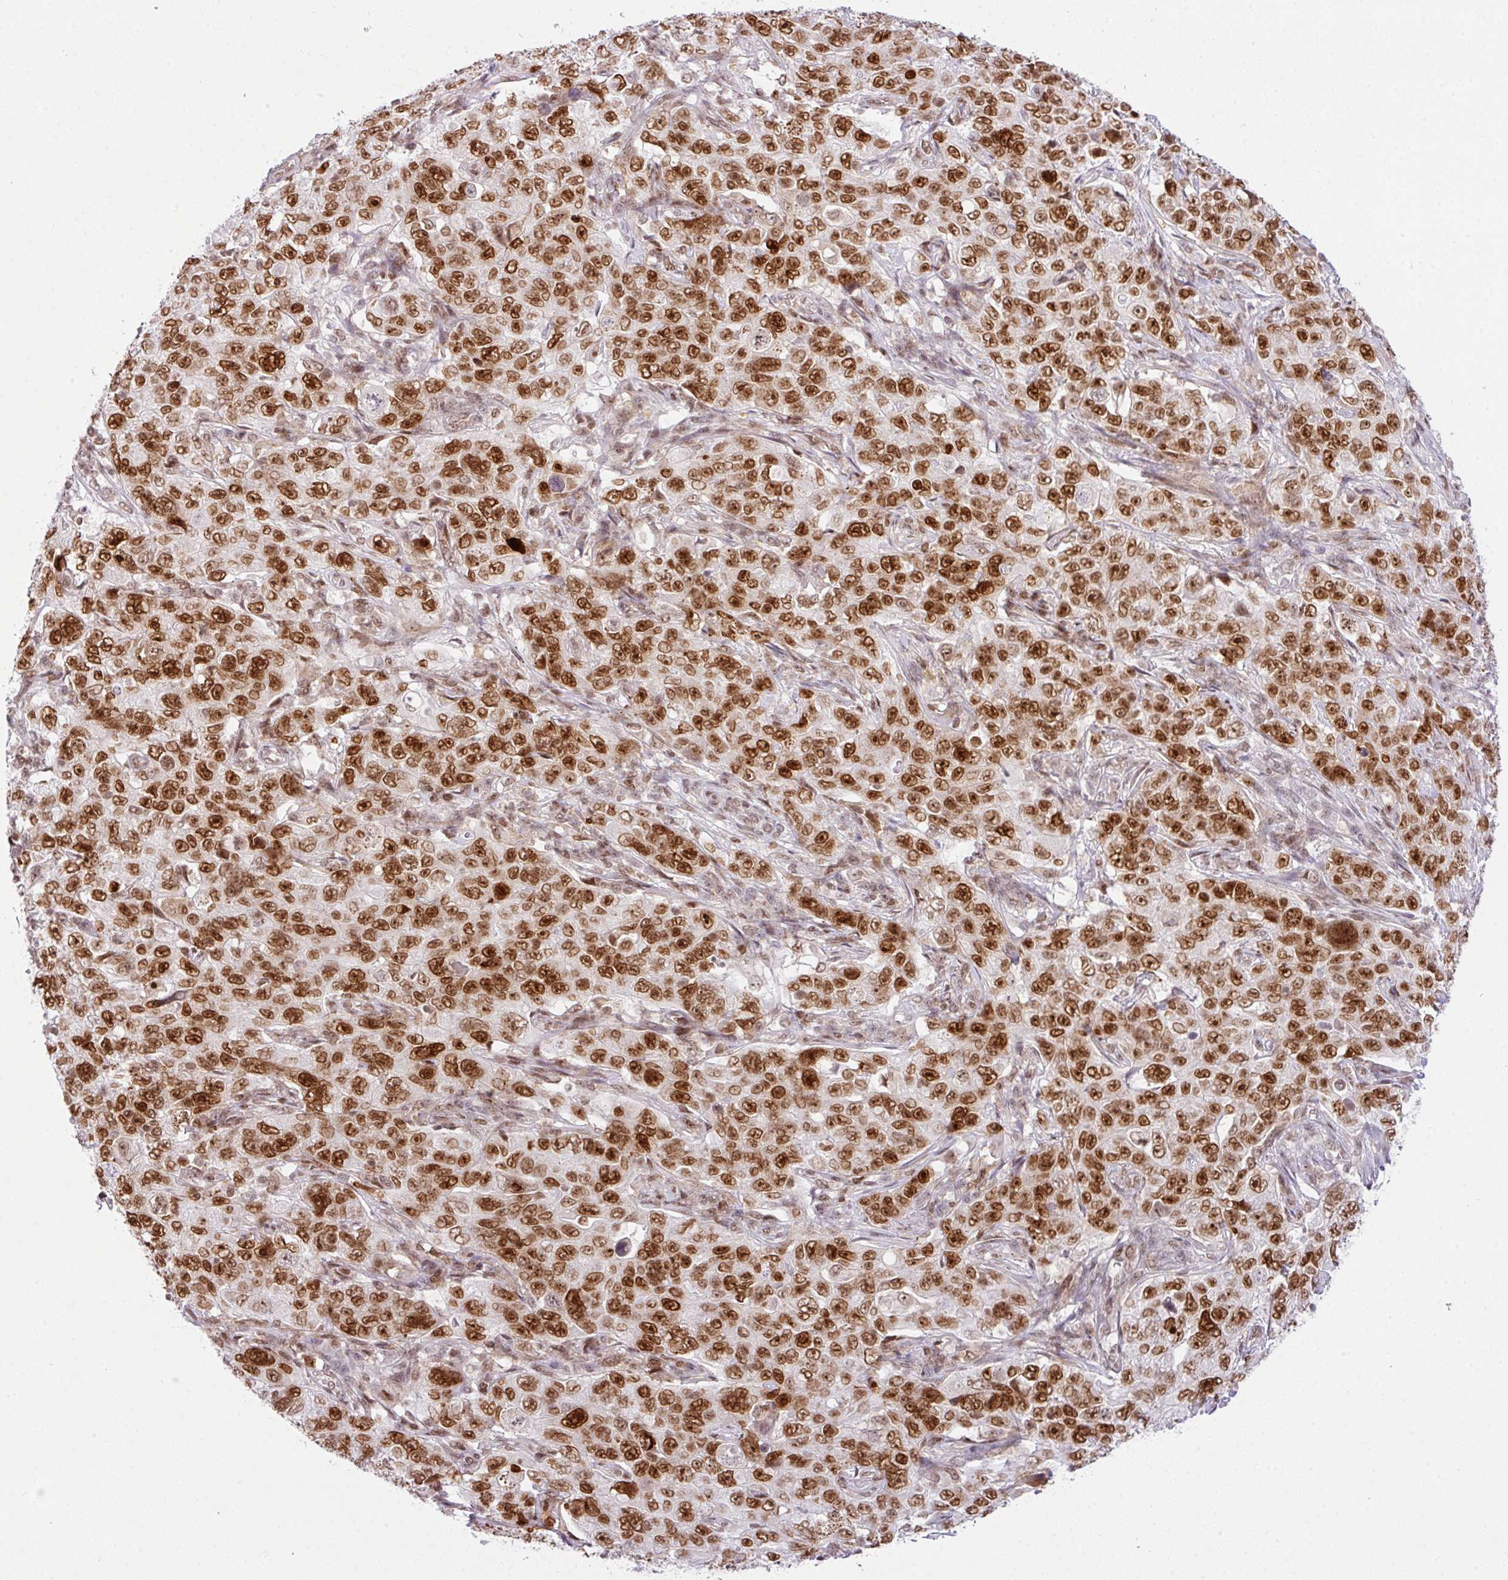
{"staining": {"intensity": "strong", "quantity": ">75%", "location": "nuclear"}, "tissue": "pancreatic cancer", "cell_type": "Tumor cells", "image_type": "cancer", "snomed": [{"axis": "morphology", "description": "Adenocarcinoma, NOS"}, {"axis": "topography", "description": "Pancreas"}], "caption": "Adenocarcinoma (pancreatic) tissue displays strong nuclear expression in about >75% of tumor cells", "gene": "CCDC137", "patient": {"sex": "male", "age": 68}}